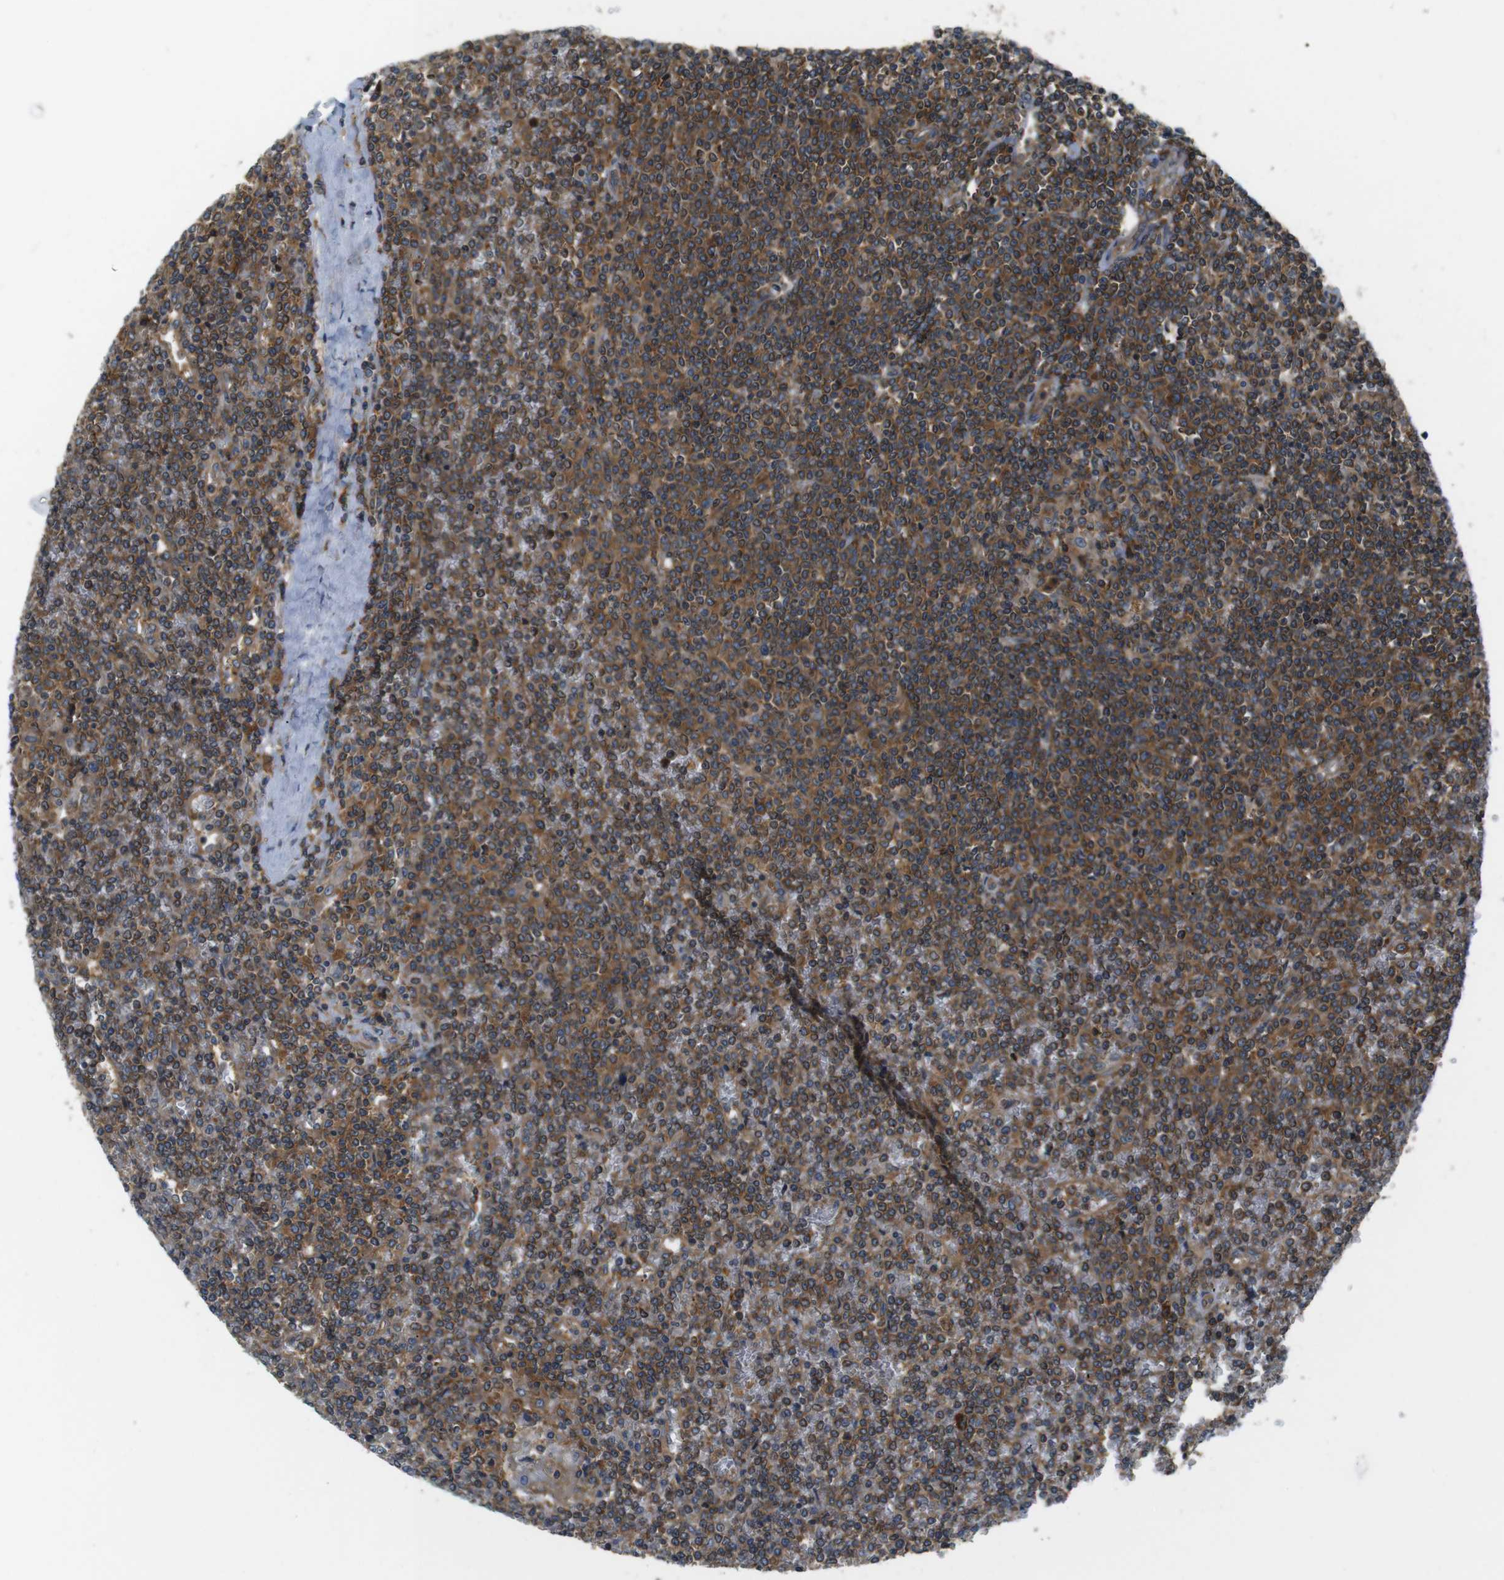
{"staining": {"intensity": "moderate", "quantity": "25%-75%", "location": "cytoplasmic/membranous"}, "tissue": "lymphoma", "cell_type": "Tumor cells", "image_type": "cancer", "snomed": [{"axis": "morphology", "description": "Malignant lymphoma, non-Hodgkin's type, Low grade"}, {"axis": "topography", "description": "Spleen"}], "caption": "Immunohistochemistry (IHC) image of neoplastic tissue: low-grade malignant lymphoma, non-Hodgkin's type stained using immunohistochemistry (IHC) demonstrates medium levels of moderate protein expression localized specifically in the cytoplasmic/membranous of tumor cells, appearing as a cytoplasmic/membranous brown color.", "gene": "TSC1", "patient": {"sex": "female", "age": 19}}